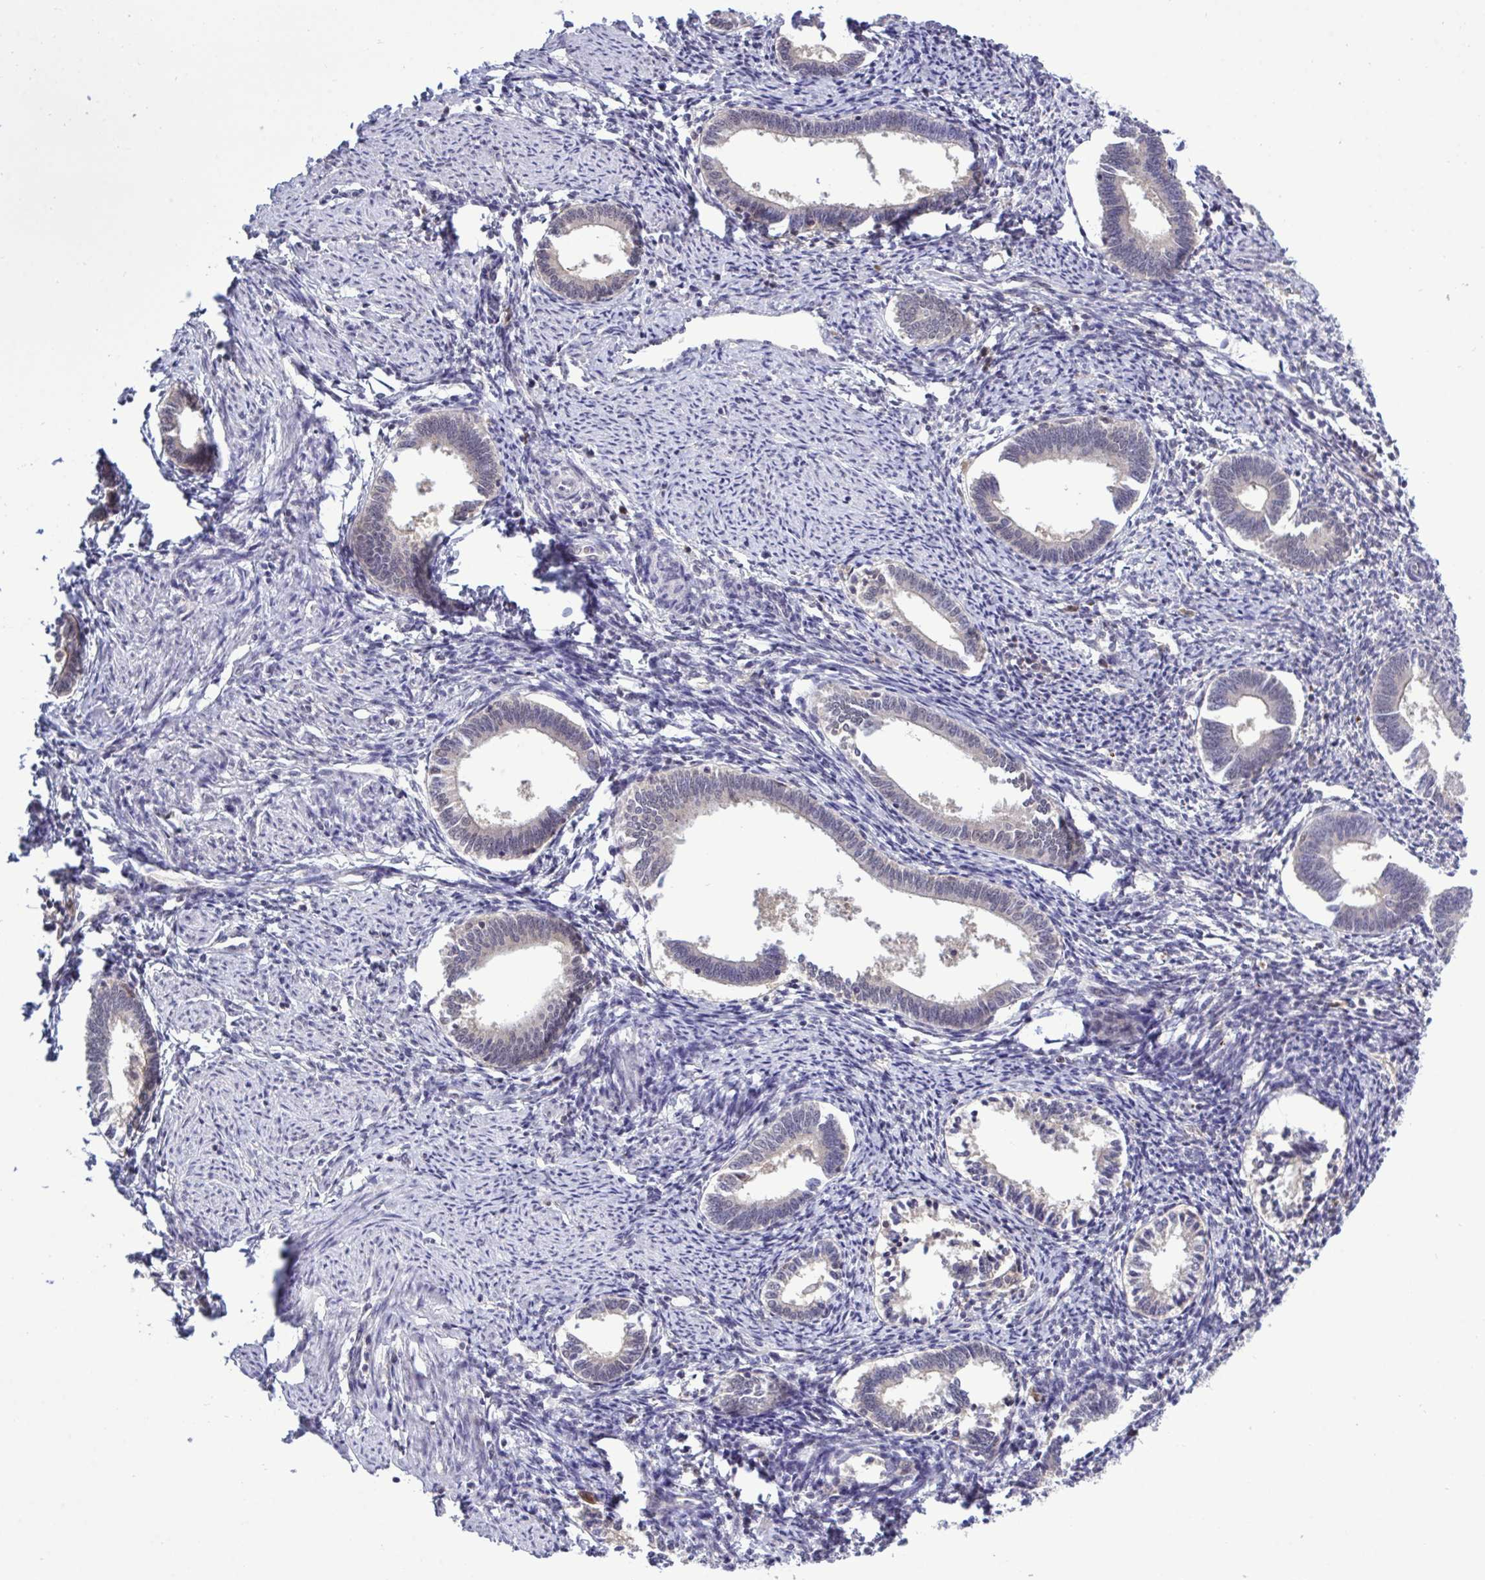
{"staining": {"intensity": "negative", "quantity": "none", "location": "none"}, "tissue": "endometrium", "cell_type": "Cells in endometrial stroma", "image_type": "normal", "snomed": [{"axis": "morphology", "description": "Normal tissue, NOS"}, {"axis": "topography", "description": "Endometrium"}], "caption": "Immunohistochemical staining of benign endometrium exhibits no significant staining in cells in endometrial stroma.", "gene": "ZNF444", "patient": {"sex": "female", "age": 41}}